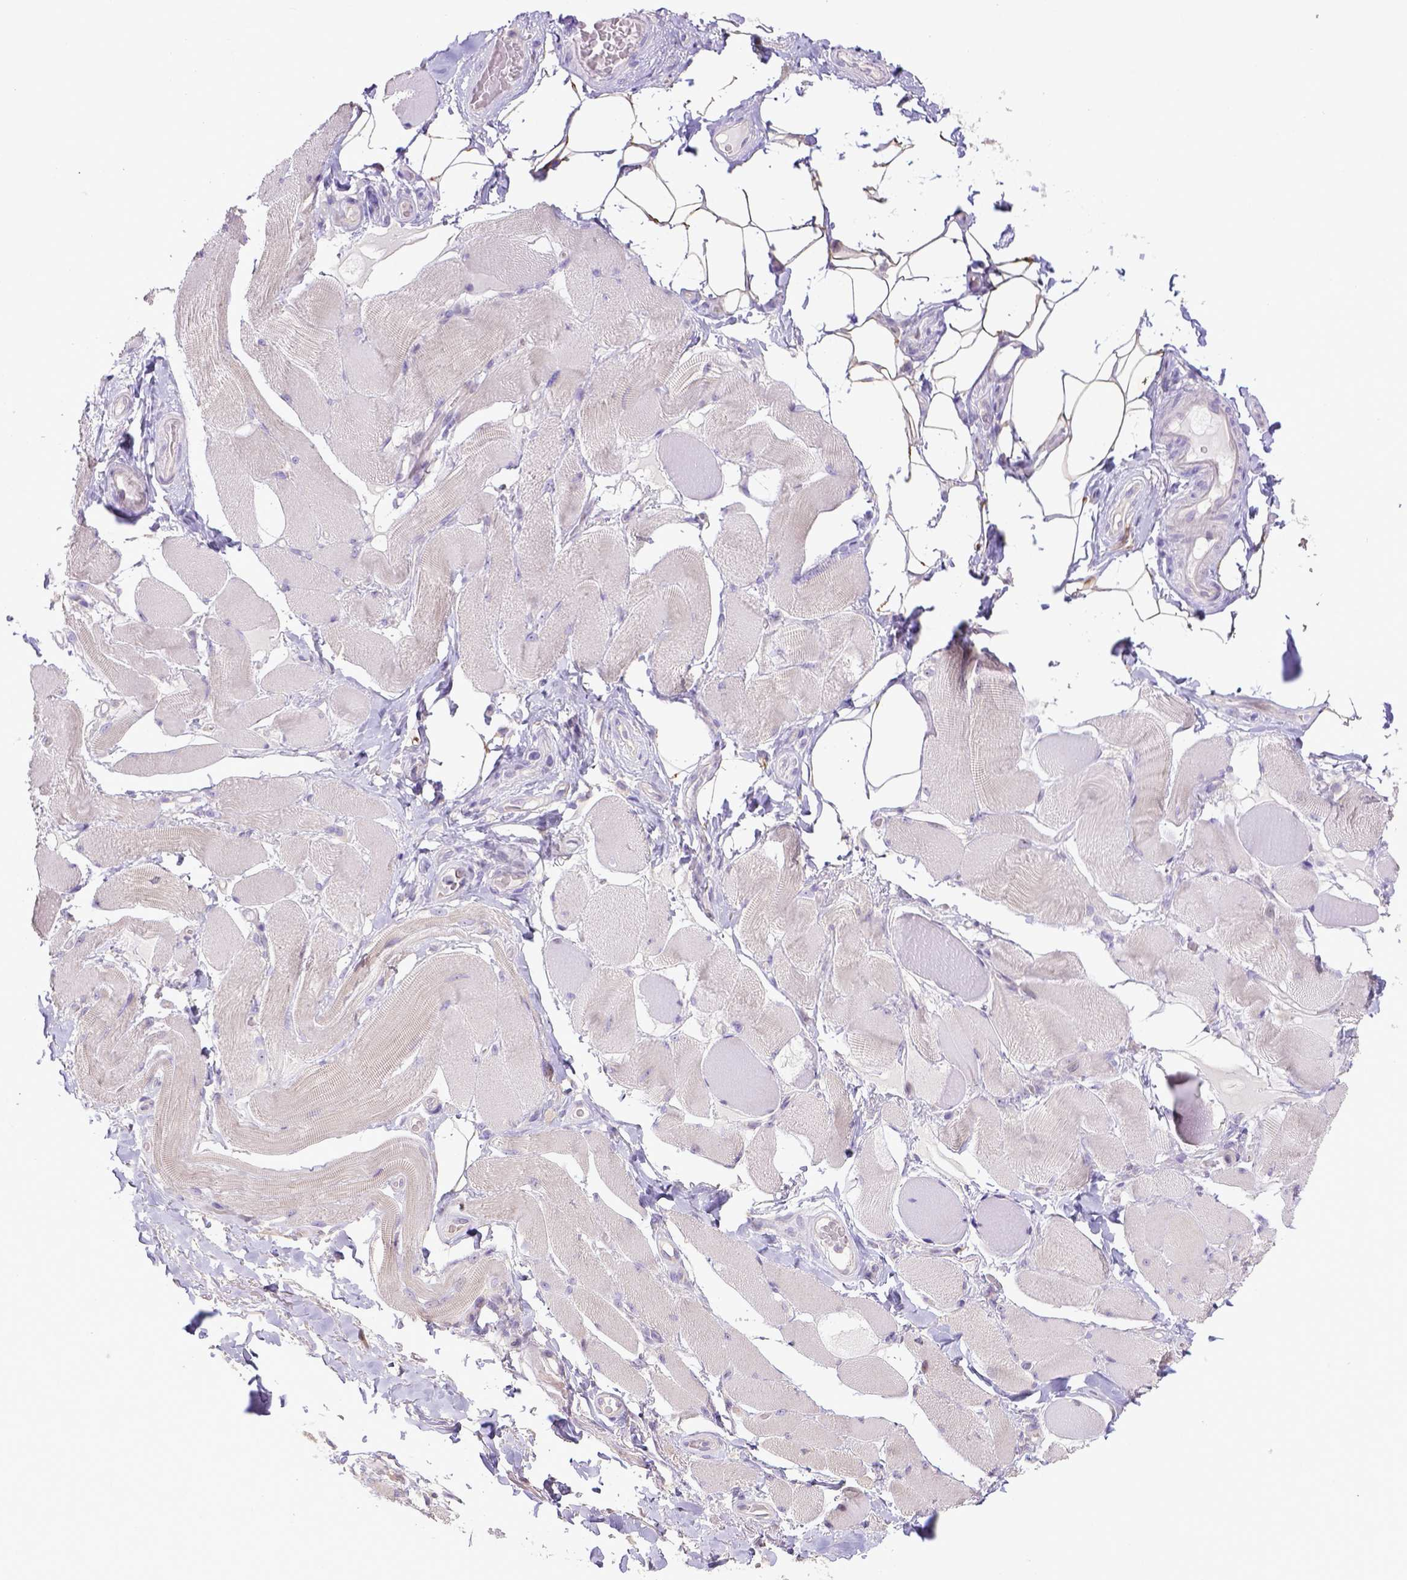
{"staining": {"intensity": "negative", "quantity": "none", "location": "none"}, "tissue": "skeletal muscle", "cell_type": "Myocytes", "image_type": "normal", "snomed": [{"axis": "morphology", "description": "Normal tissue, NOS"}, {"axis": "topography", "description": "Skeletal muscle"}, {"axis": "topography", "description": "Anal"}, {"axis": "topography", "description": "Peripheral nerve tissue"}], "caption": "Immunohistochemistry (IHC) of unremarkable human skeletal muscle demonstrates no staining in myocytes.", "gene": "CD40", "patient": {"sex": "male", "age": 53}}